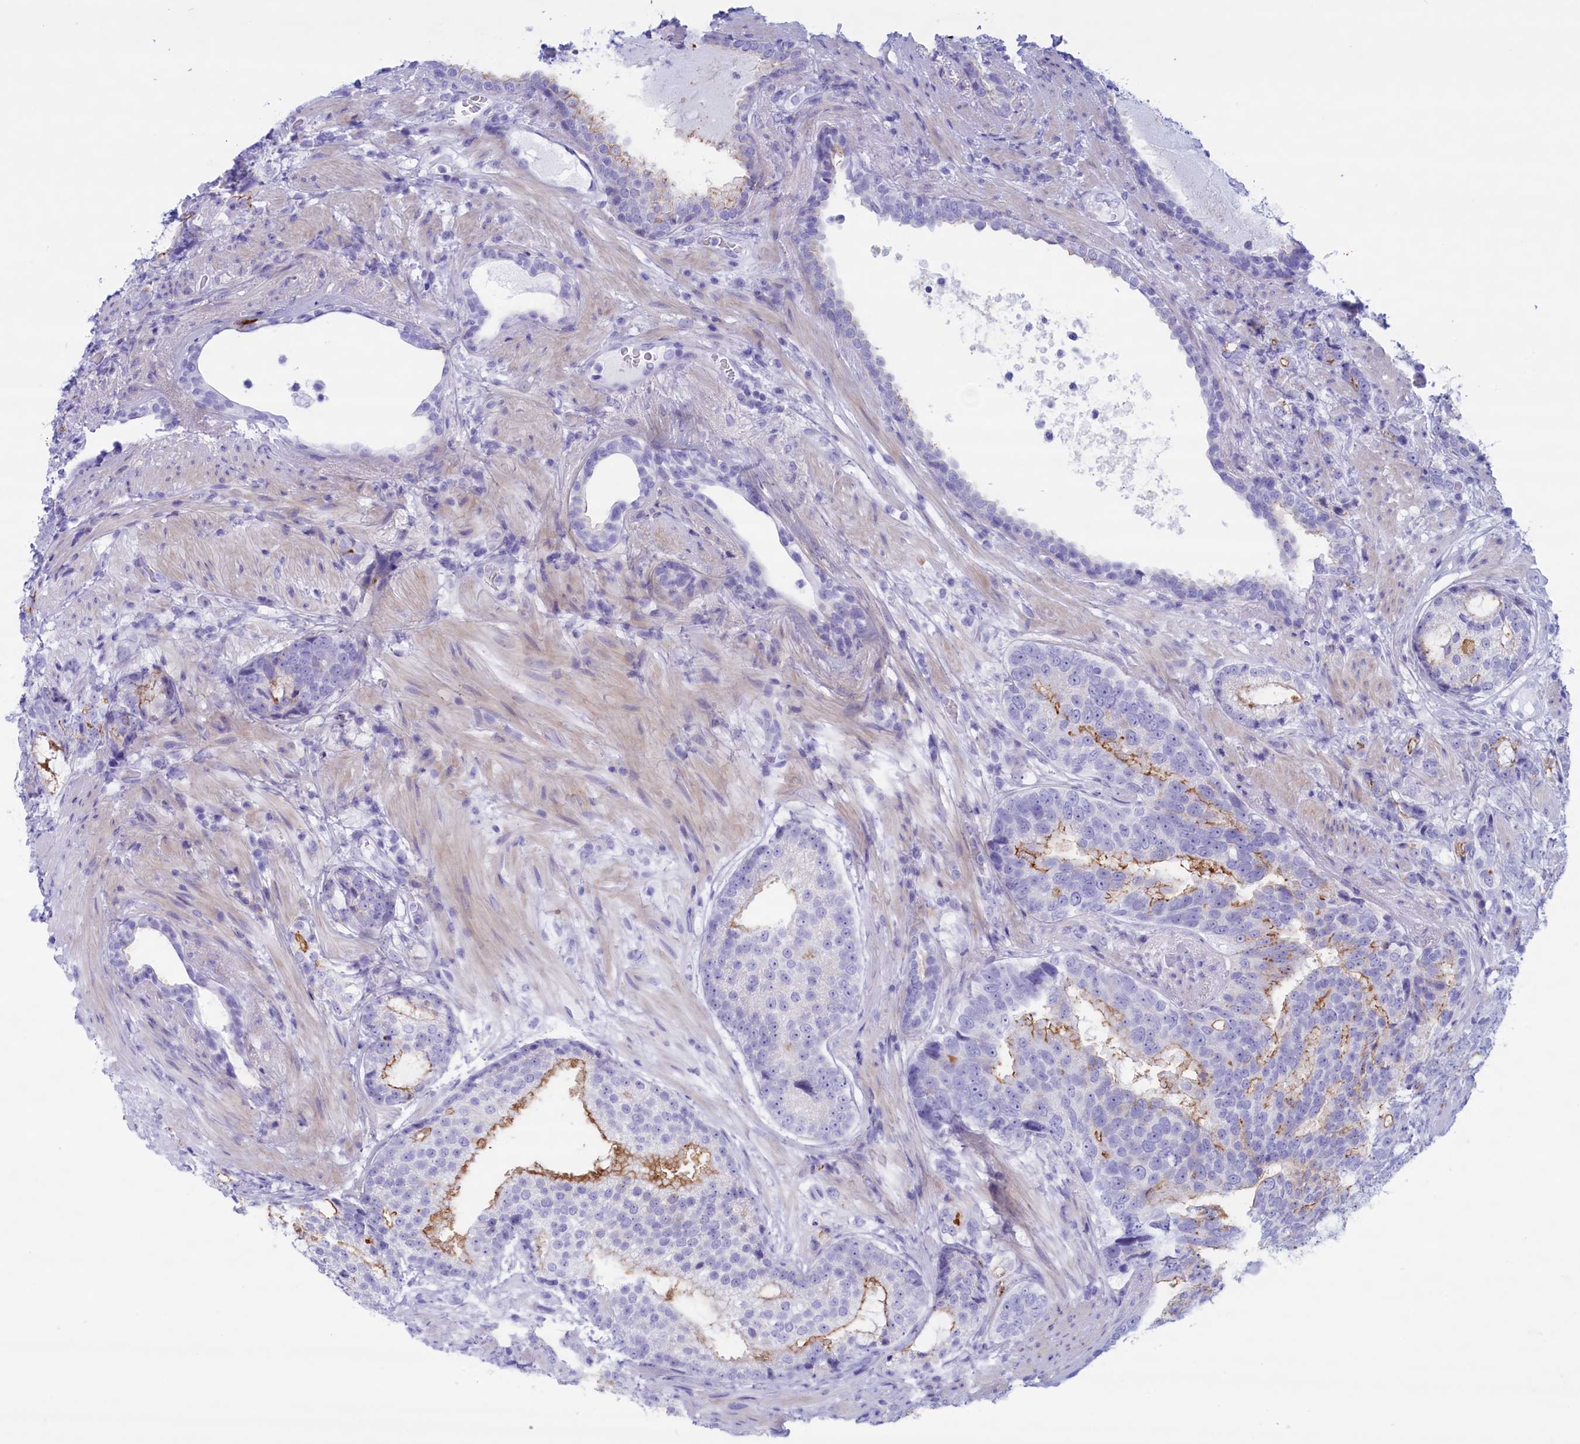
{"staining": {"intensity": "moderate", "quantity": "<25%", "location": "cytoplasmic/membranous"}, "tissue": "prostate cancer", "cell_type": "Tumor cells", "image_type": "cancer", "snomed": [{"axis": "morphology", "description": "Adenocarcinoma, High grade"}, {"axis": "topography", "description": "Prostate"}], "caption": "Immunohistochemical staining of prostate cancer exhibits moderate cytoplasmic/membranous protein positivity in about <25% of tumor cells.", "gene": "MPV17L2", "patient": {"sex": "male", "age": 67}}